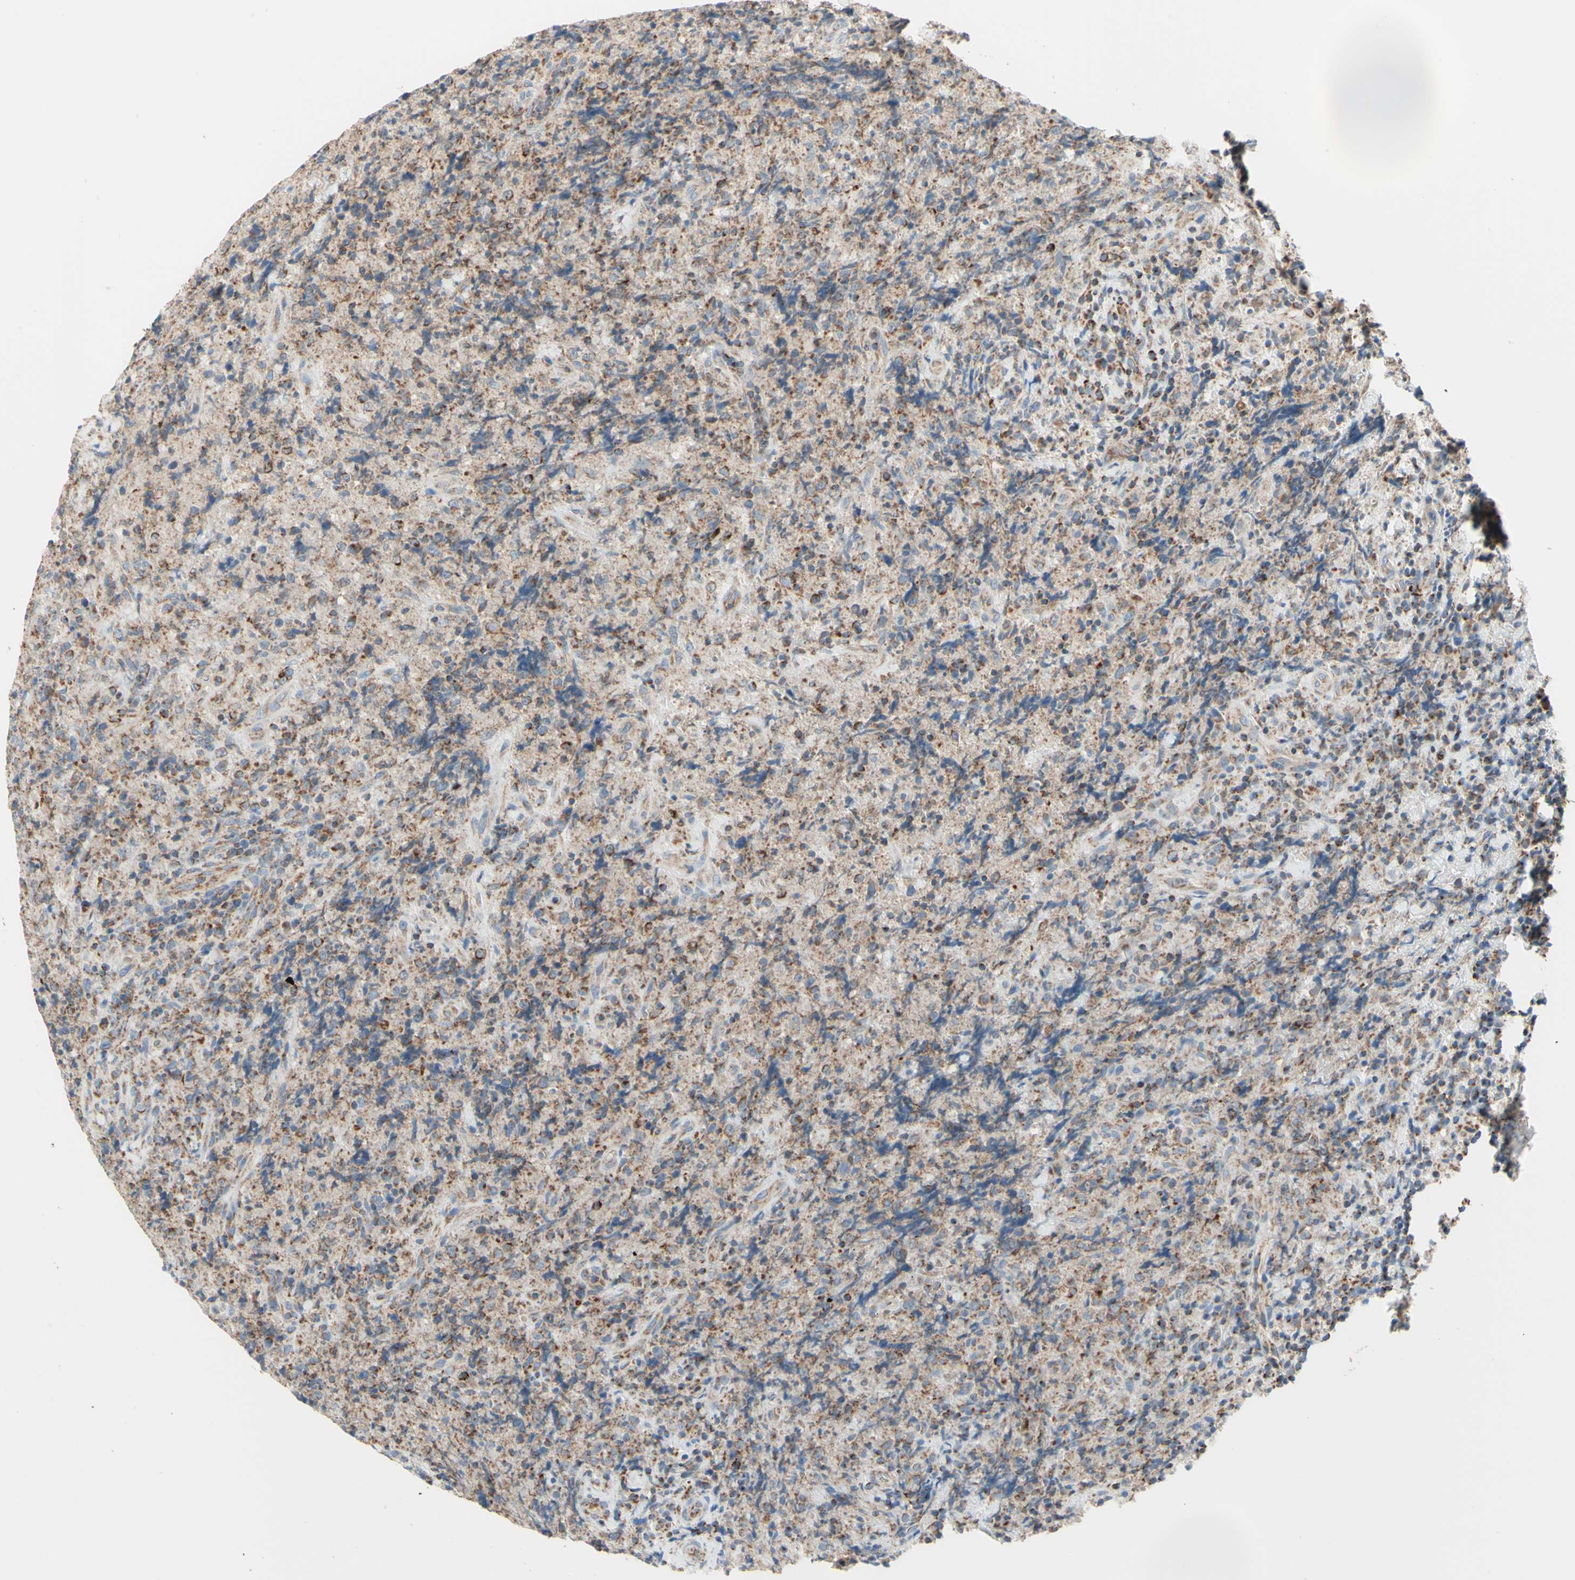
{"staining": {"intensity": "moderate", "quantity": "25%-75%", "location": "cytoplasmic/membranous"}, "tissue": "lymphoma", "cell_type": "Tumor cells", "image_type": "cancer", "snomed": [{"axis": "morphology", "description": "Malignant lymphoma, non-Hodgkin's type, High grade"}, {"axis": "topography", "description": "Tonsil"}], "caption": "Approximately 25%-75% of tumor cells in lymphoma display moderate cytoplasmic/membranous protein staining as visualized by brown immunohistochemical staining.", "gene": "ARMC10", "patient": {"sex": "female", "age": 36}}